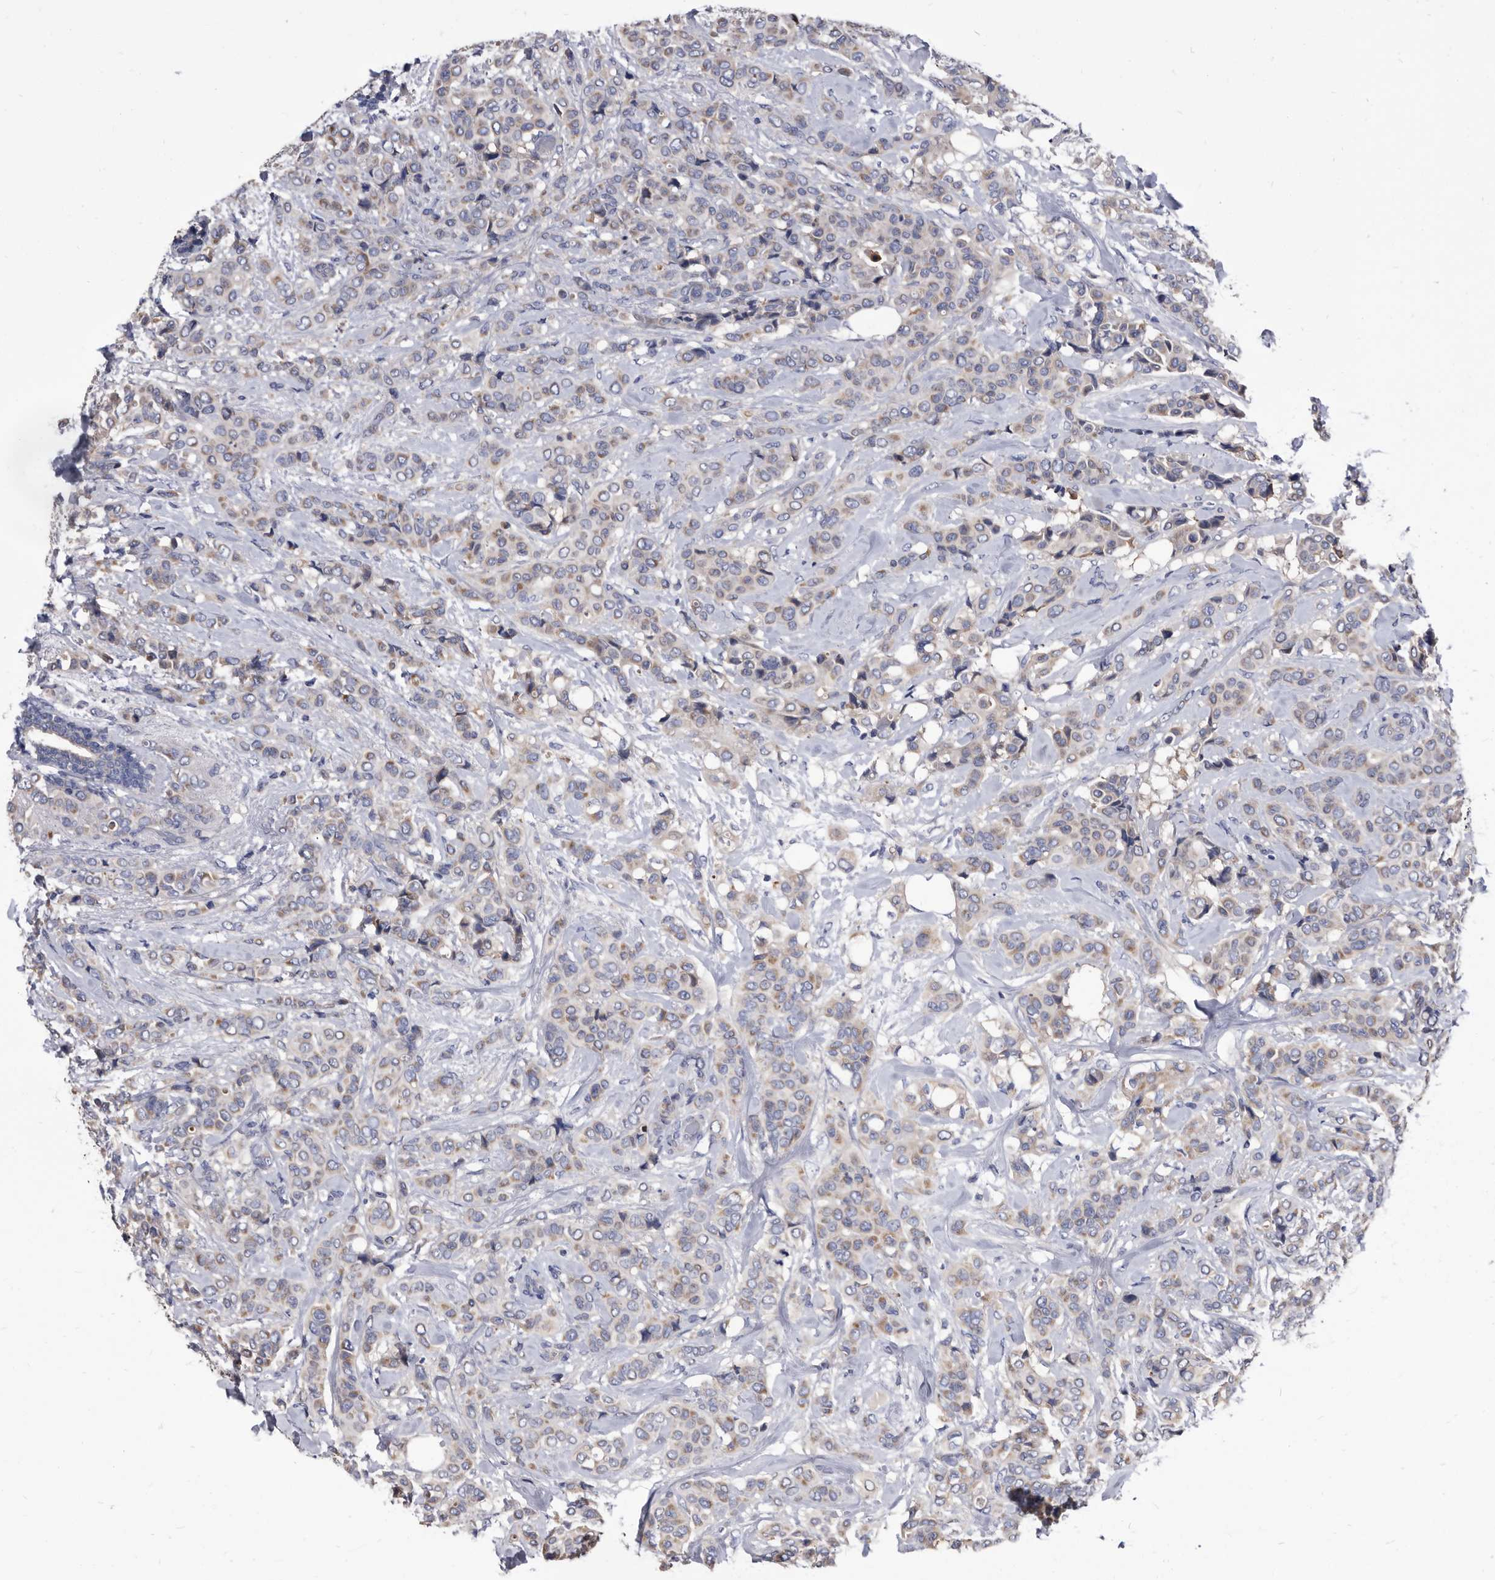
{"staining": {"intensity": "weak", "quantity": "<25%", "location": "cytoplasmic/membranous"}, "tissue": "breast cancer", "cell_type": "Tumor cells", "image_type": "cancer", "snomed": [{"axis": "morphology", "description": "Lobular carcinoma"}, {"axis": "topography", "description": "Breast"}], "caption": "Histopathology image shows no protein staining in tumor cells of breast cancer tissue. (Immunohistochemistry, brightfield microscopy, high magnification).", "gene": "DTNBP1", "patient": {"sex": "female", "age": 51}}